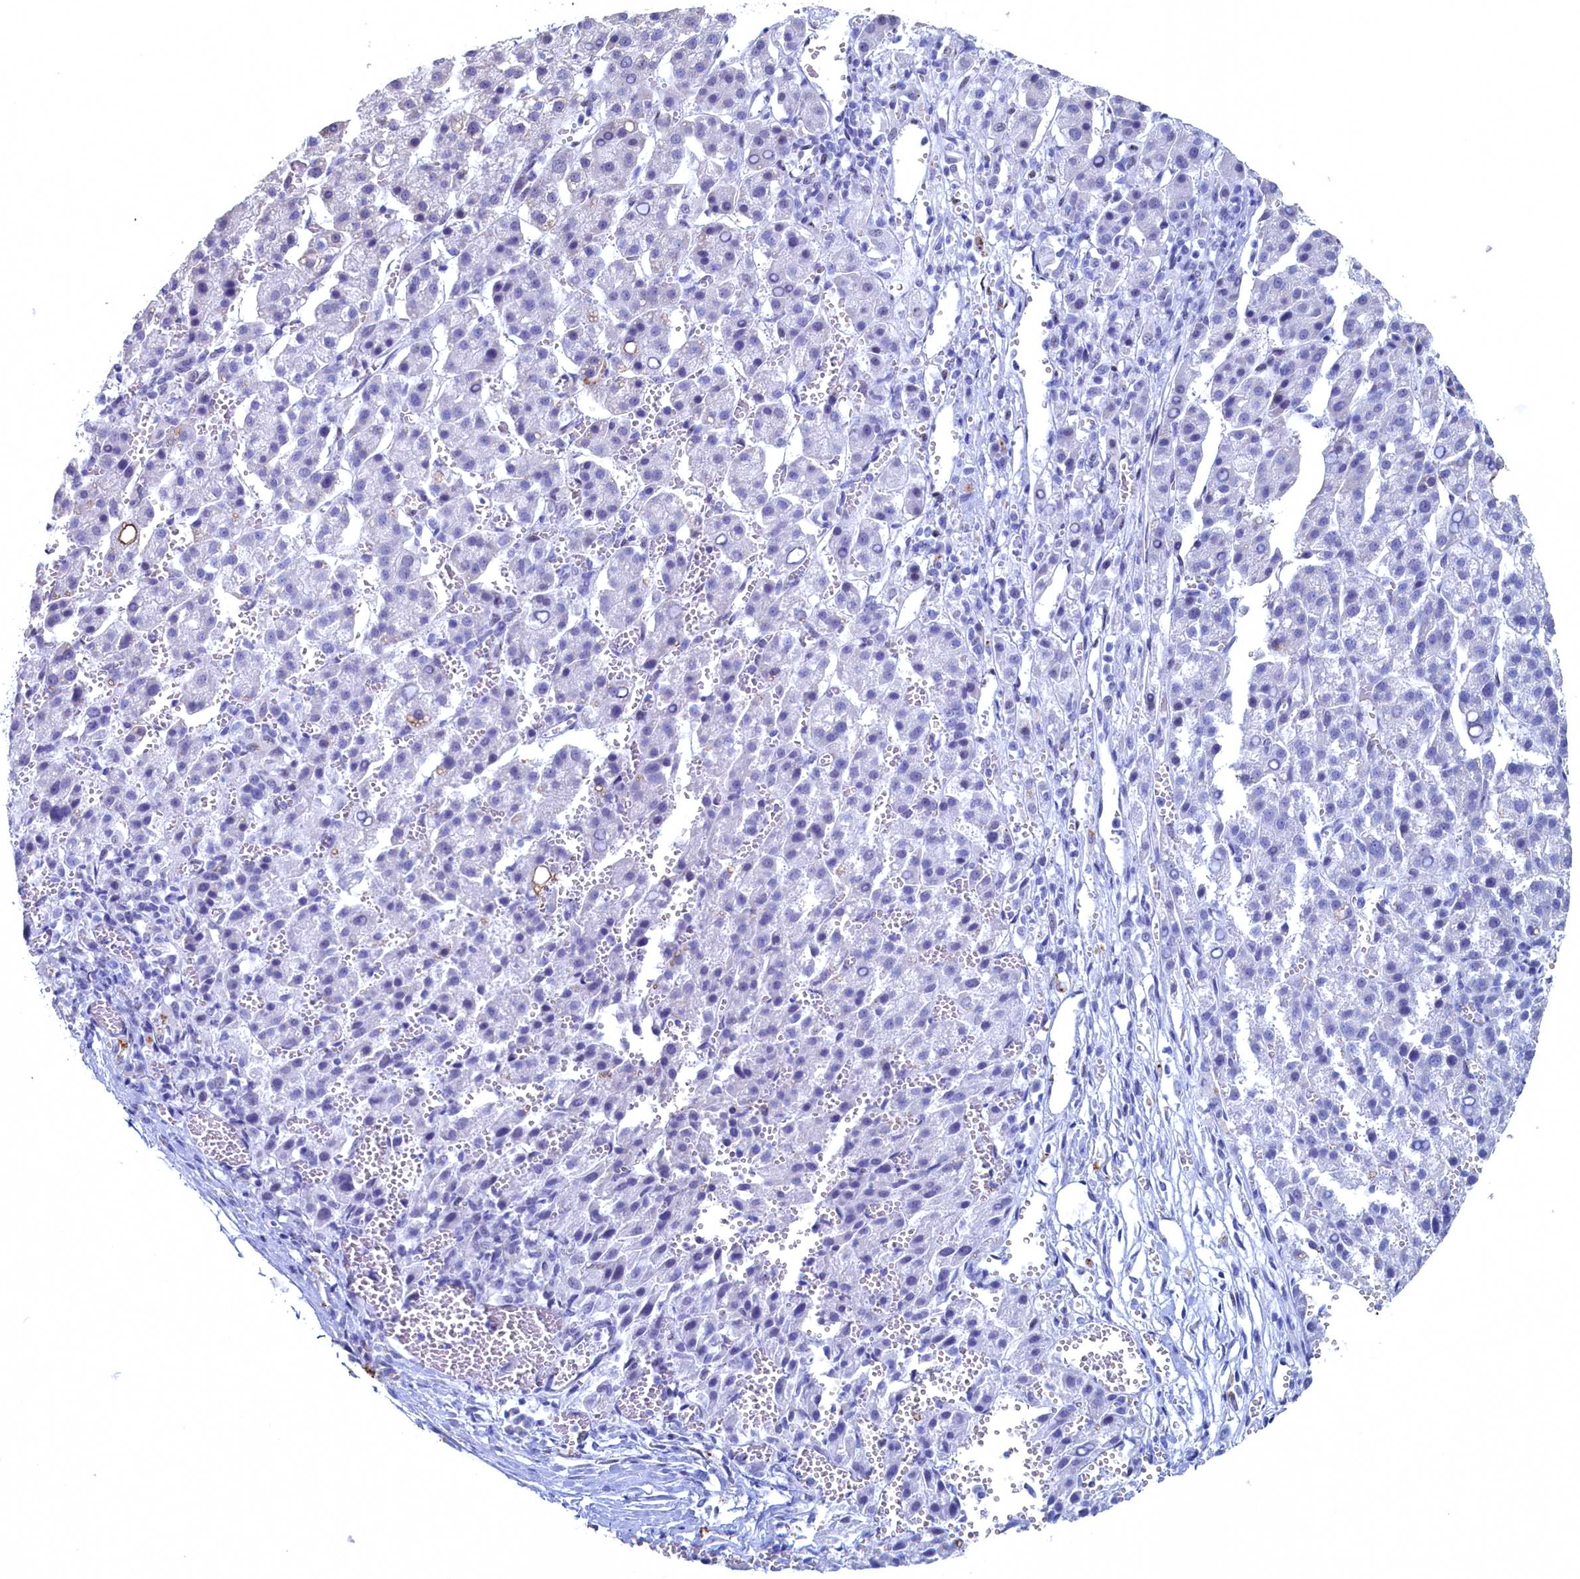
{"staining": {"intensity": "negative", "quantity": "none", "location": "none"}, "tissue": "liver cancer", "cell_type": "Tumor cells", "image_type": "cancer", "snomed": [{"axis": "morphology", "description": "Carcinoma, Hepatocellular, NOS"}, {"axis": "topography", "description": "Liver"}], "caption": "The image exhibits no staining of tumor cells in liver cancer (hepatocellular carcinoma).", "gene": "WDR76", "patient": {"sex": "female", "age": 58}}